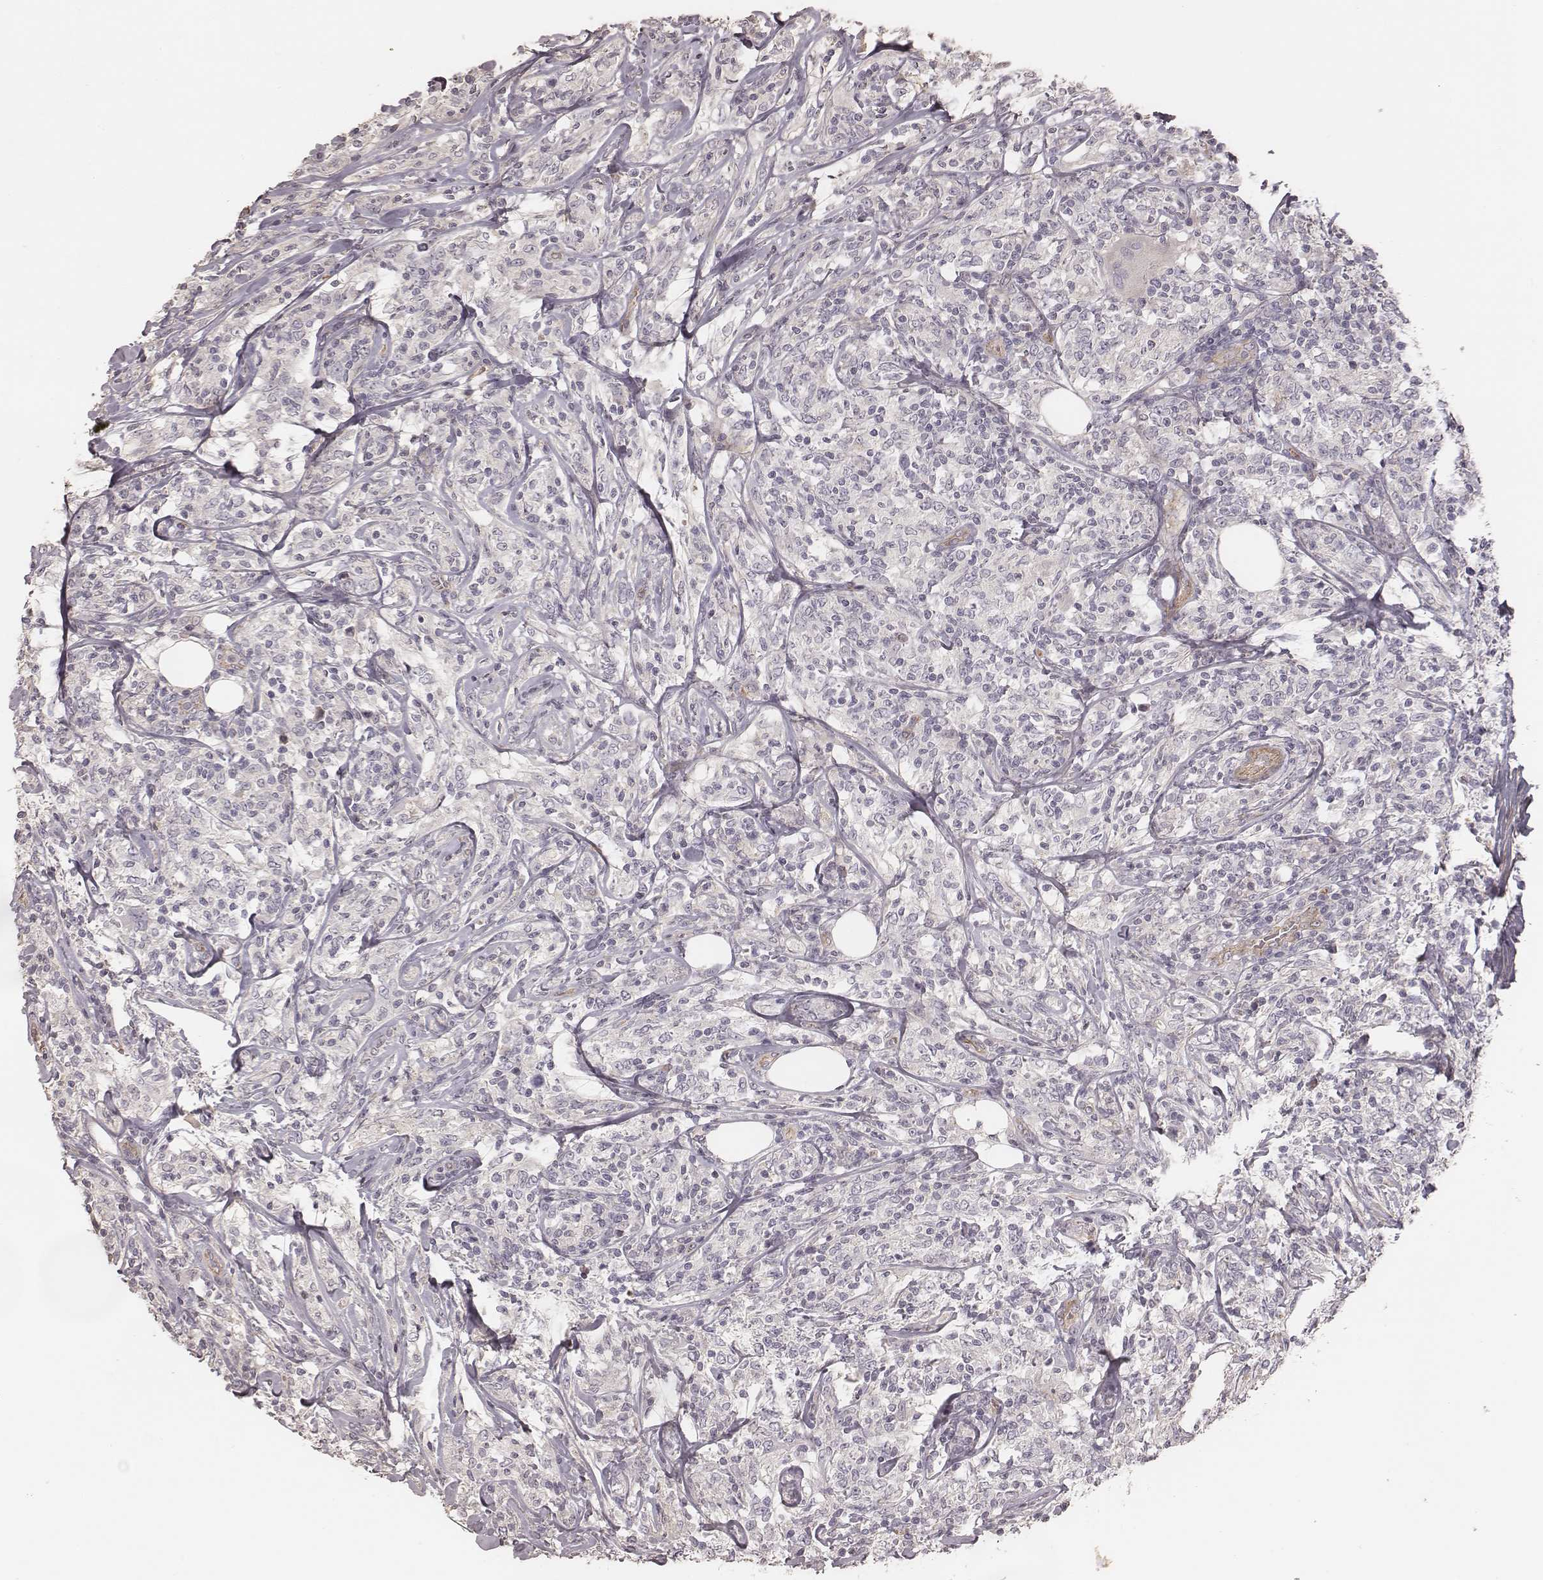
{"staining": {"intensity": "negative", "quantity": "none", "location": "none"}, "tissue": "lymphoma", "cell_type": "Tumor cells", "image_type": "cancer", "snomed": [{"axis": "morphology", "description": "Malignant lymphoma, non-Hodgkin's type, High grade"}, {"axis": "topography", "description": "Lymph node"}], "caption": "Immunohistochemical staining of human lymphoma shows no significant positivity in tumor cells.", "gene": "OTOGL", "patient": {"sex": "female", "age": 84}}